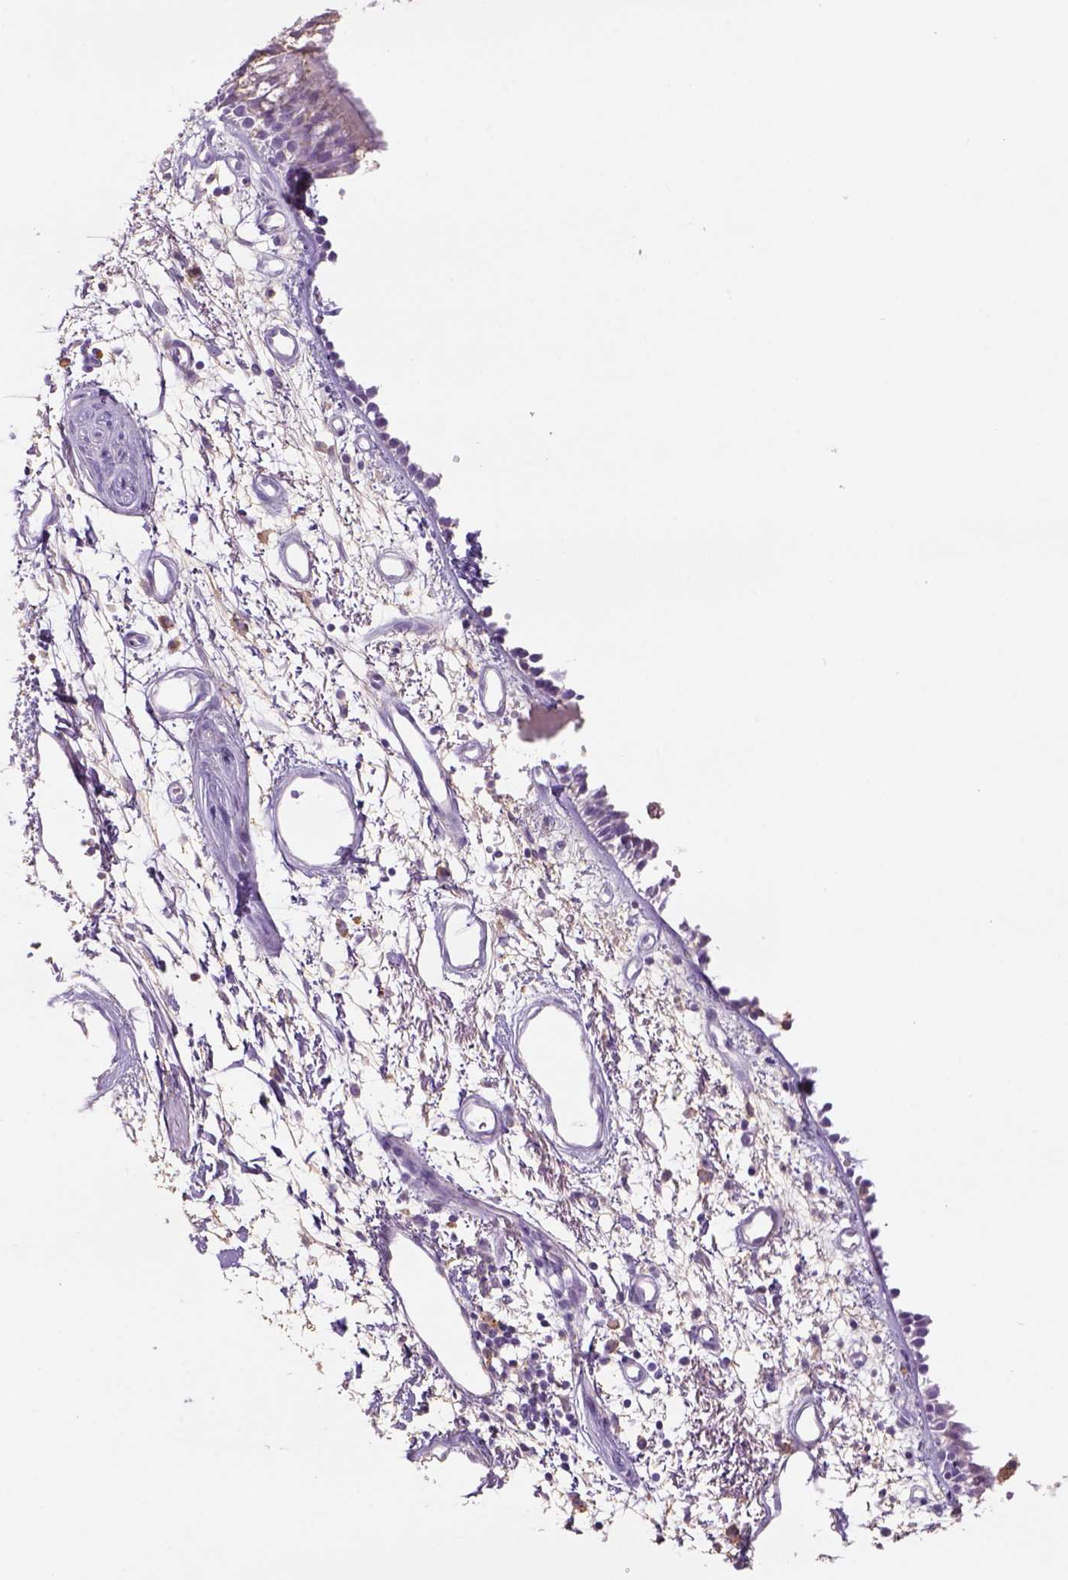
{"staining": {"intensity": "negative", "quantity": "none", "location": "none"}, "tissue": "bronchus", "cell_type": "Respiratory epithelial cells", "image_type": "normal", "snomed": [{"axis": "morphology", "description": "Normal tissue, NOS"}, {"axis": "morphology", "description": "Squamous cell carcinoma, NOS"}, {"axis": "topography", "description": "Cartilage tissue"}, {"axis": "topography", "description": "Bronchus"}, {"axis": "topography", "description": "Lung"}], "caption": "The IHC image has no significant positivity in respiratory epithelial cells of bronchus.", "gene": "NAALAD2", "patient": {"sex": "male", "age": 66}}